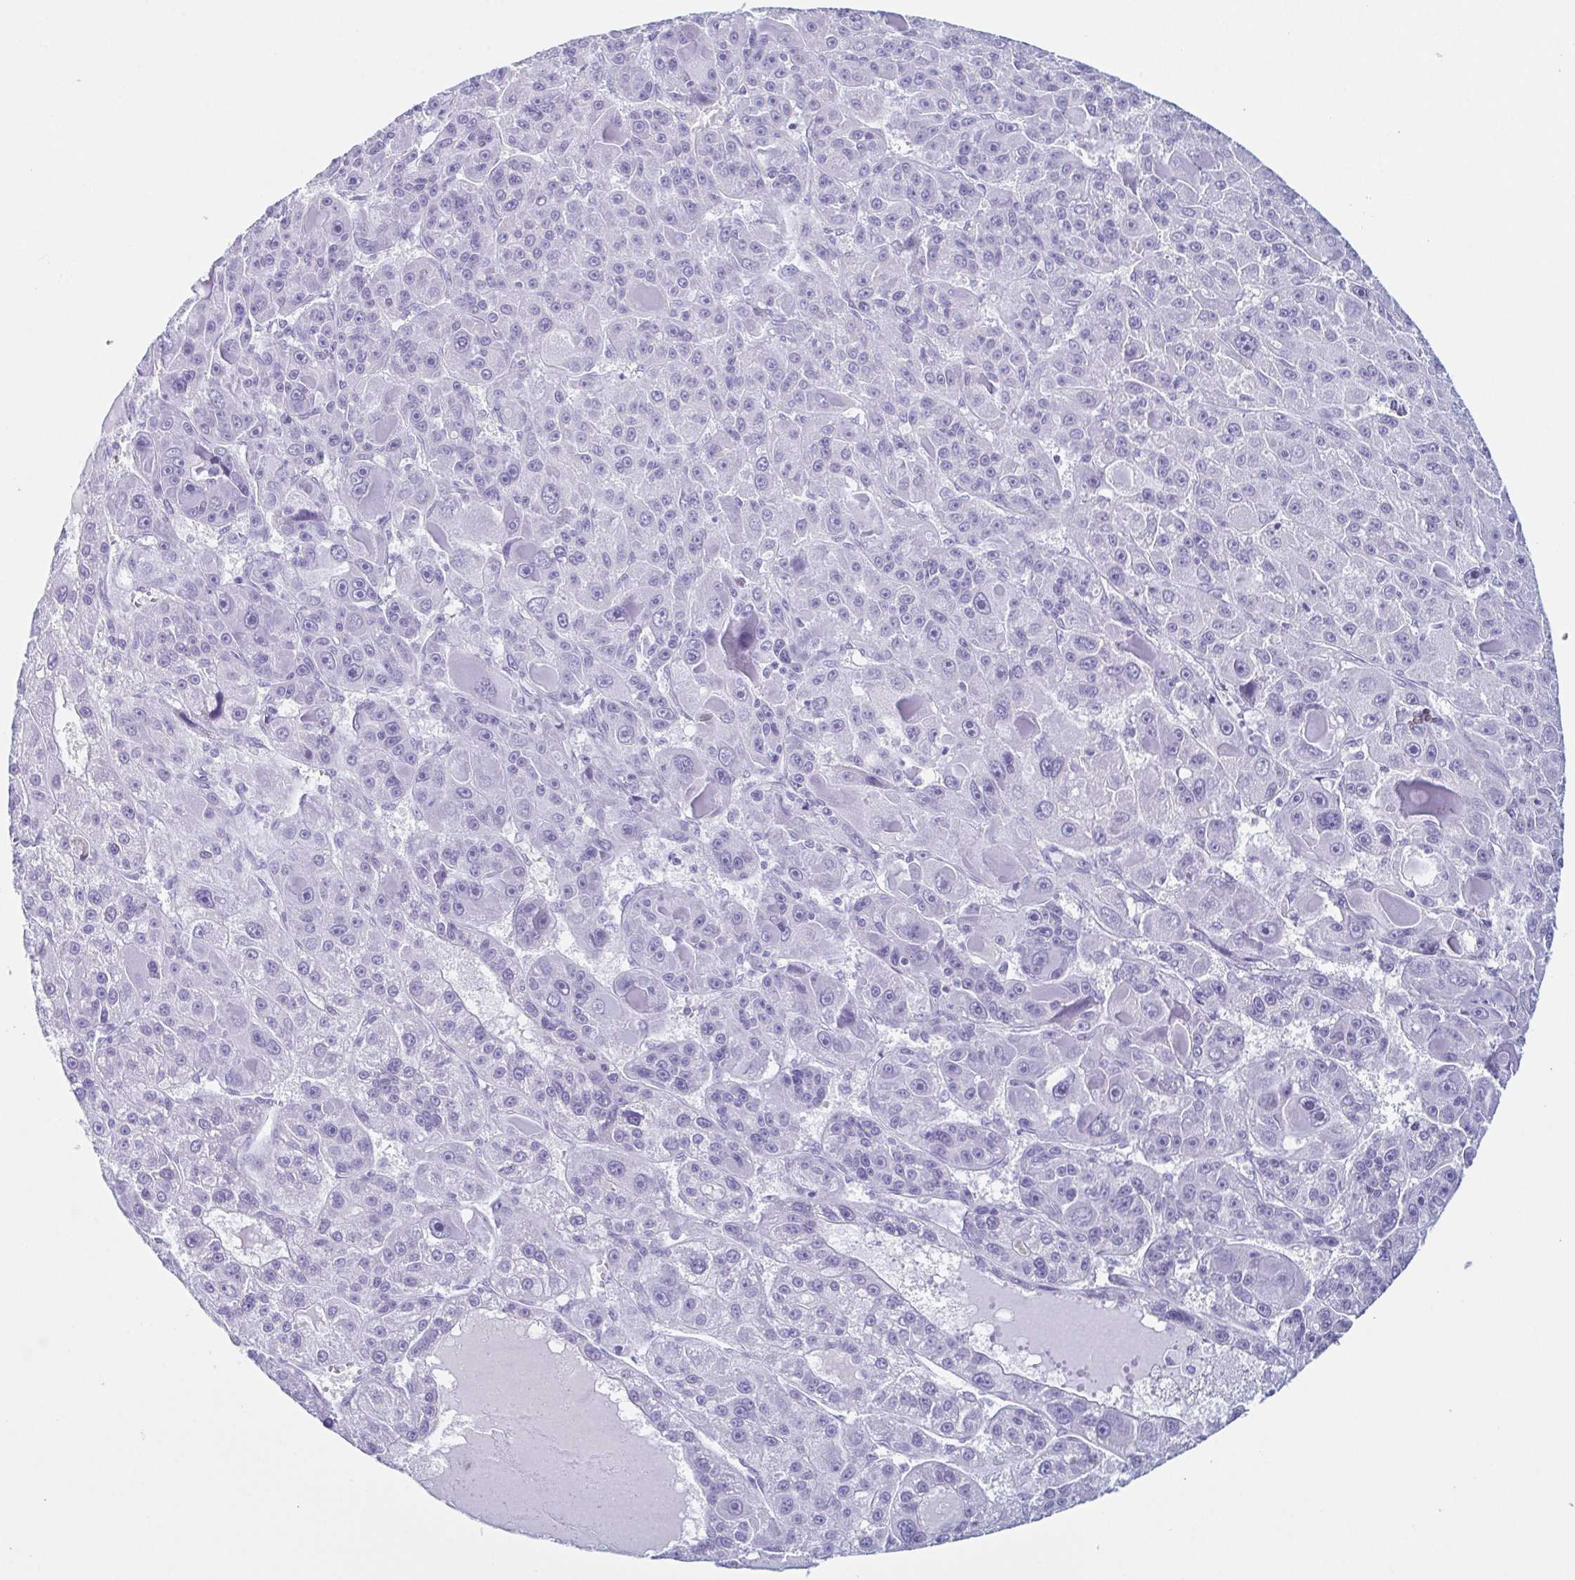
{"staining": {"intensity": "negative", "quantity": "none", "location": "none"}, "tissue": "liver cancer", "cell_type": "Tumor cells", "image_type": "cancer", "snomed": [{"axis": "morphology", "description": "Carcinoma, Hepatocellular, NOS"}, {"axis": "topography", "description": "Liver"}], "caption": "This histopathology image is of liver cancer stained with immunohistochemistry (IHC) to label a protein in brown with the nuclei are counter-stained blue. There is no expression in tumor cells. (Stains: DAB IHC with hematoxylin counter stain, Microscopy: brightfield microscopy at high magnification).", "gene": "ENKUR", "patient": {"sex": "male", "age": 76}}